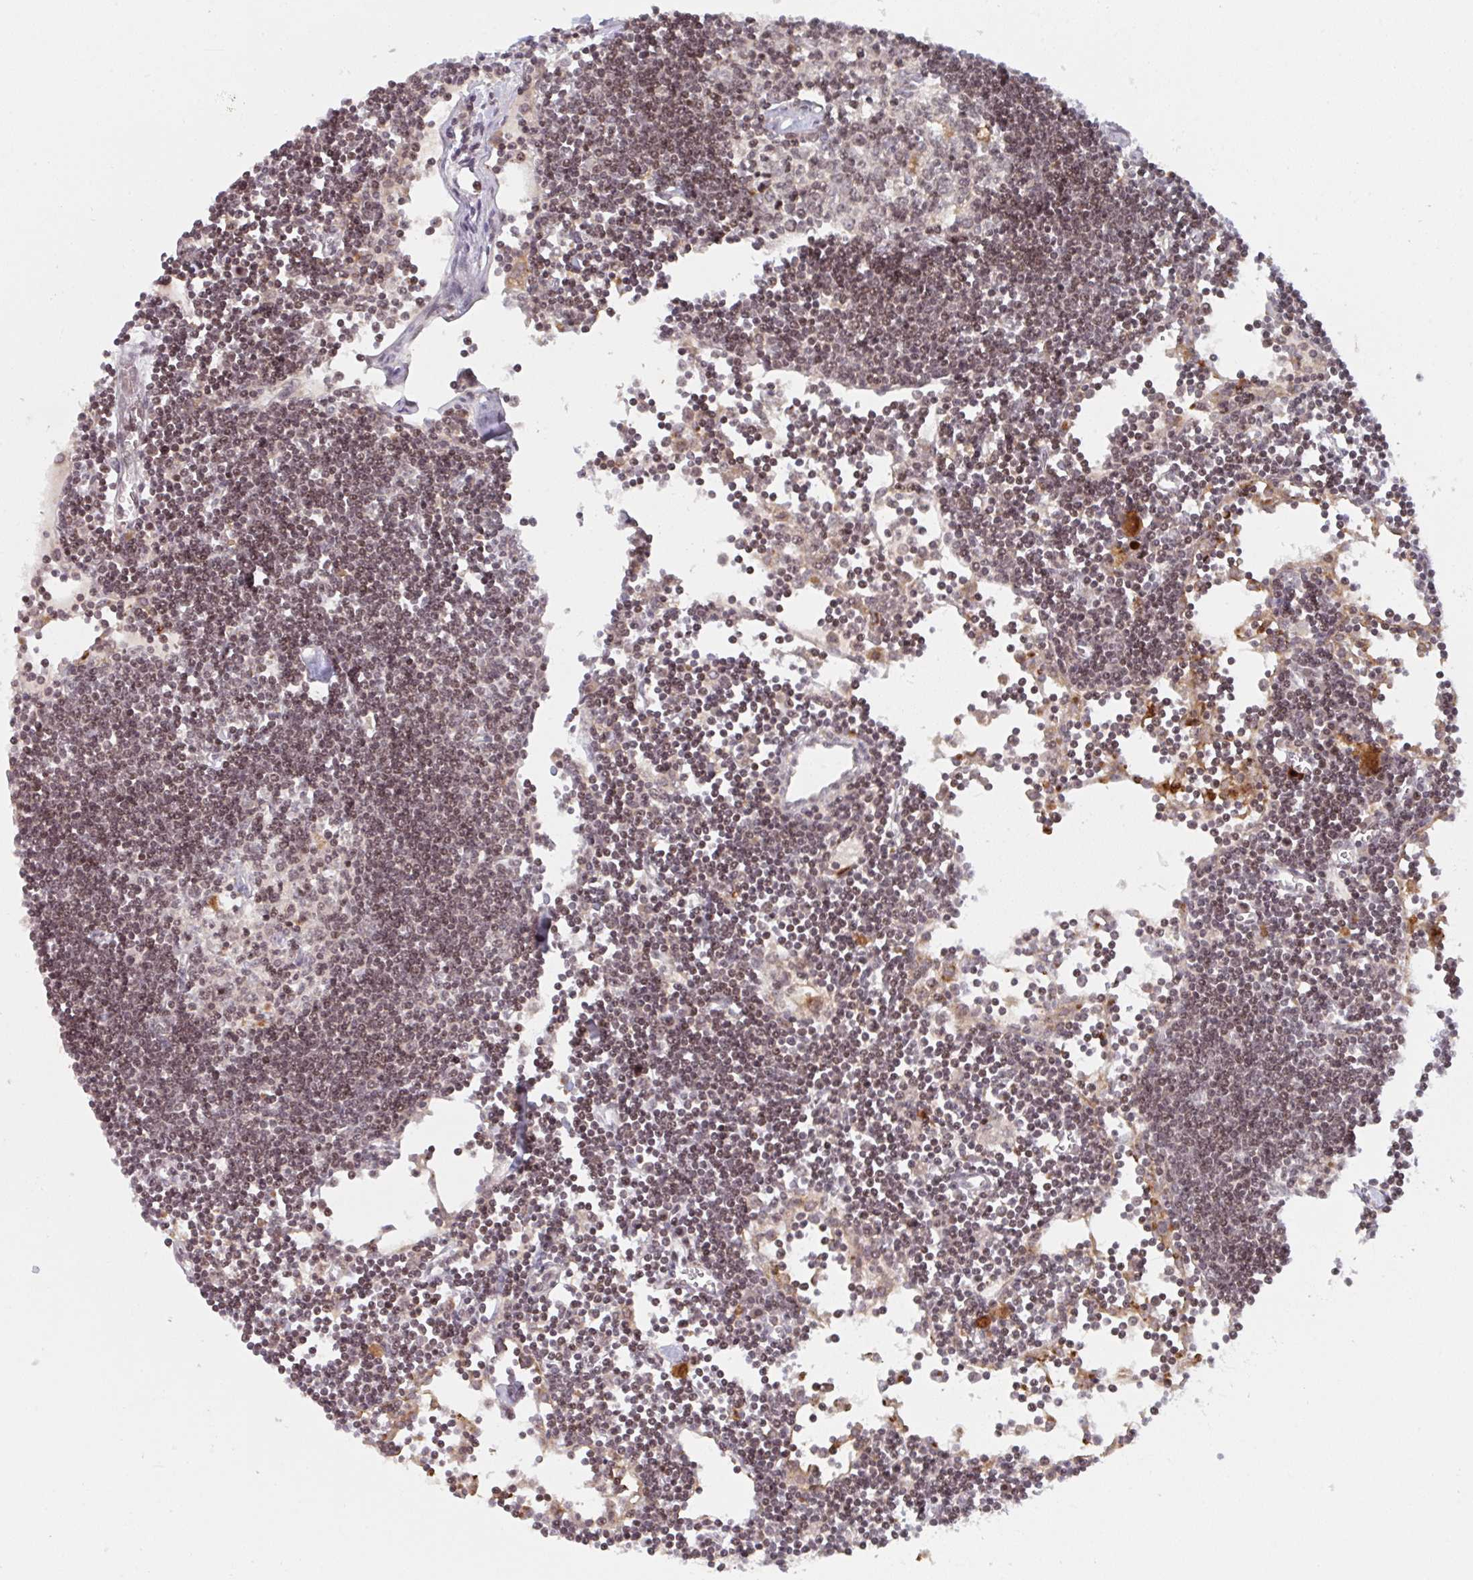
{"staining": {"intensity": "weak", "quantity": "25%-75%", "location": "nuclear"}, "tissue": "lymph node", "cell_type": "Germinal center cells", "image_type": "normal", "snomed": [{"axis": "morphology", "description": "Normal tissue, NOS"}, {"axis": "topography", "description": "Lymph node"}], "caption": "IHC staining of unremarkable lymph node, which displays low levels of weak nuclear positivity in approximately 25%-75% of germinal center cells indicating weak nuclear protein expression. The staining was performed using DAB (3,3'-diaminobenzidine) (brown) for protein detection and nuclei were counterstained in hematoxylin (blue).", "gene": "DCST1", "patient": {"sex": "female", "age": 65}}